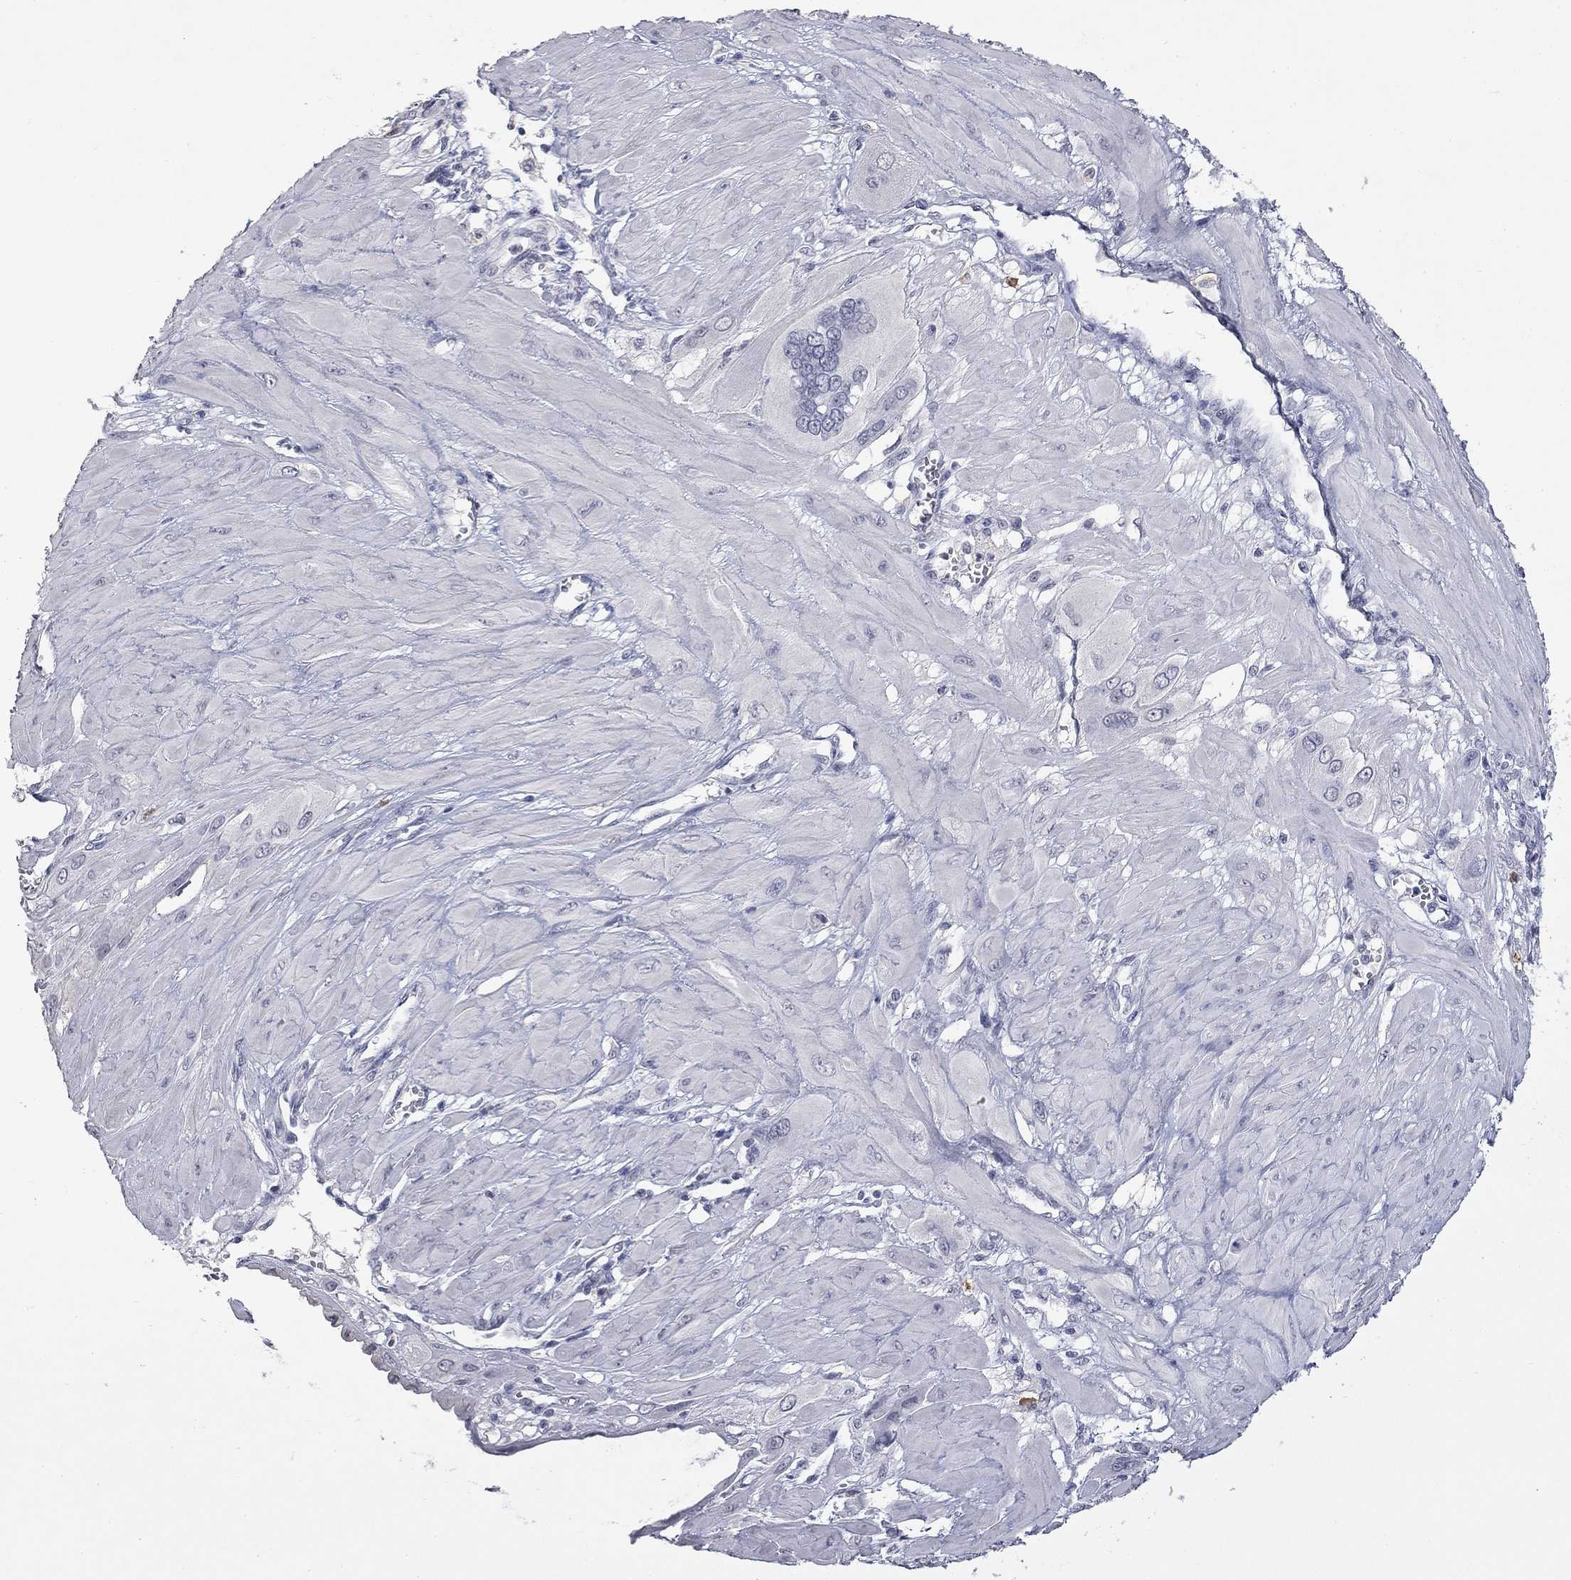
{"staining": {"intensity": "negative", "quantity": "none", "location": "none"}, "tissue": "cervical cancer", "cell_type": "Tumor cells", "image_type": "cancer", "snomed": [{"axis": "morphology", "description": "Squamous cell carcinoma, NOS"}, {"axis": "topography", "description": "Cervix"}], "caption": "Cervical squamous cell carcinoma was stained to show a protein in brown. There is no significant staining in tumor cells.", "gene": "SLC51A", "patient": {"sex": "female", "age": 34}}